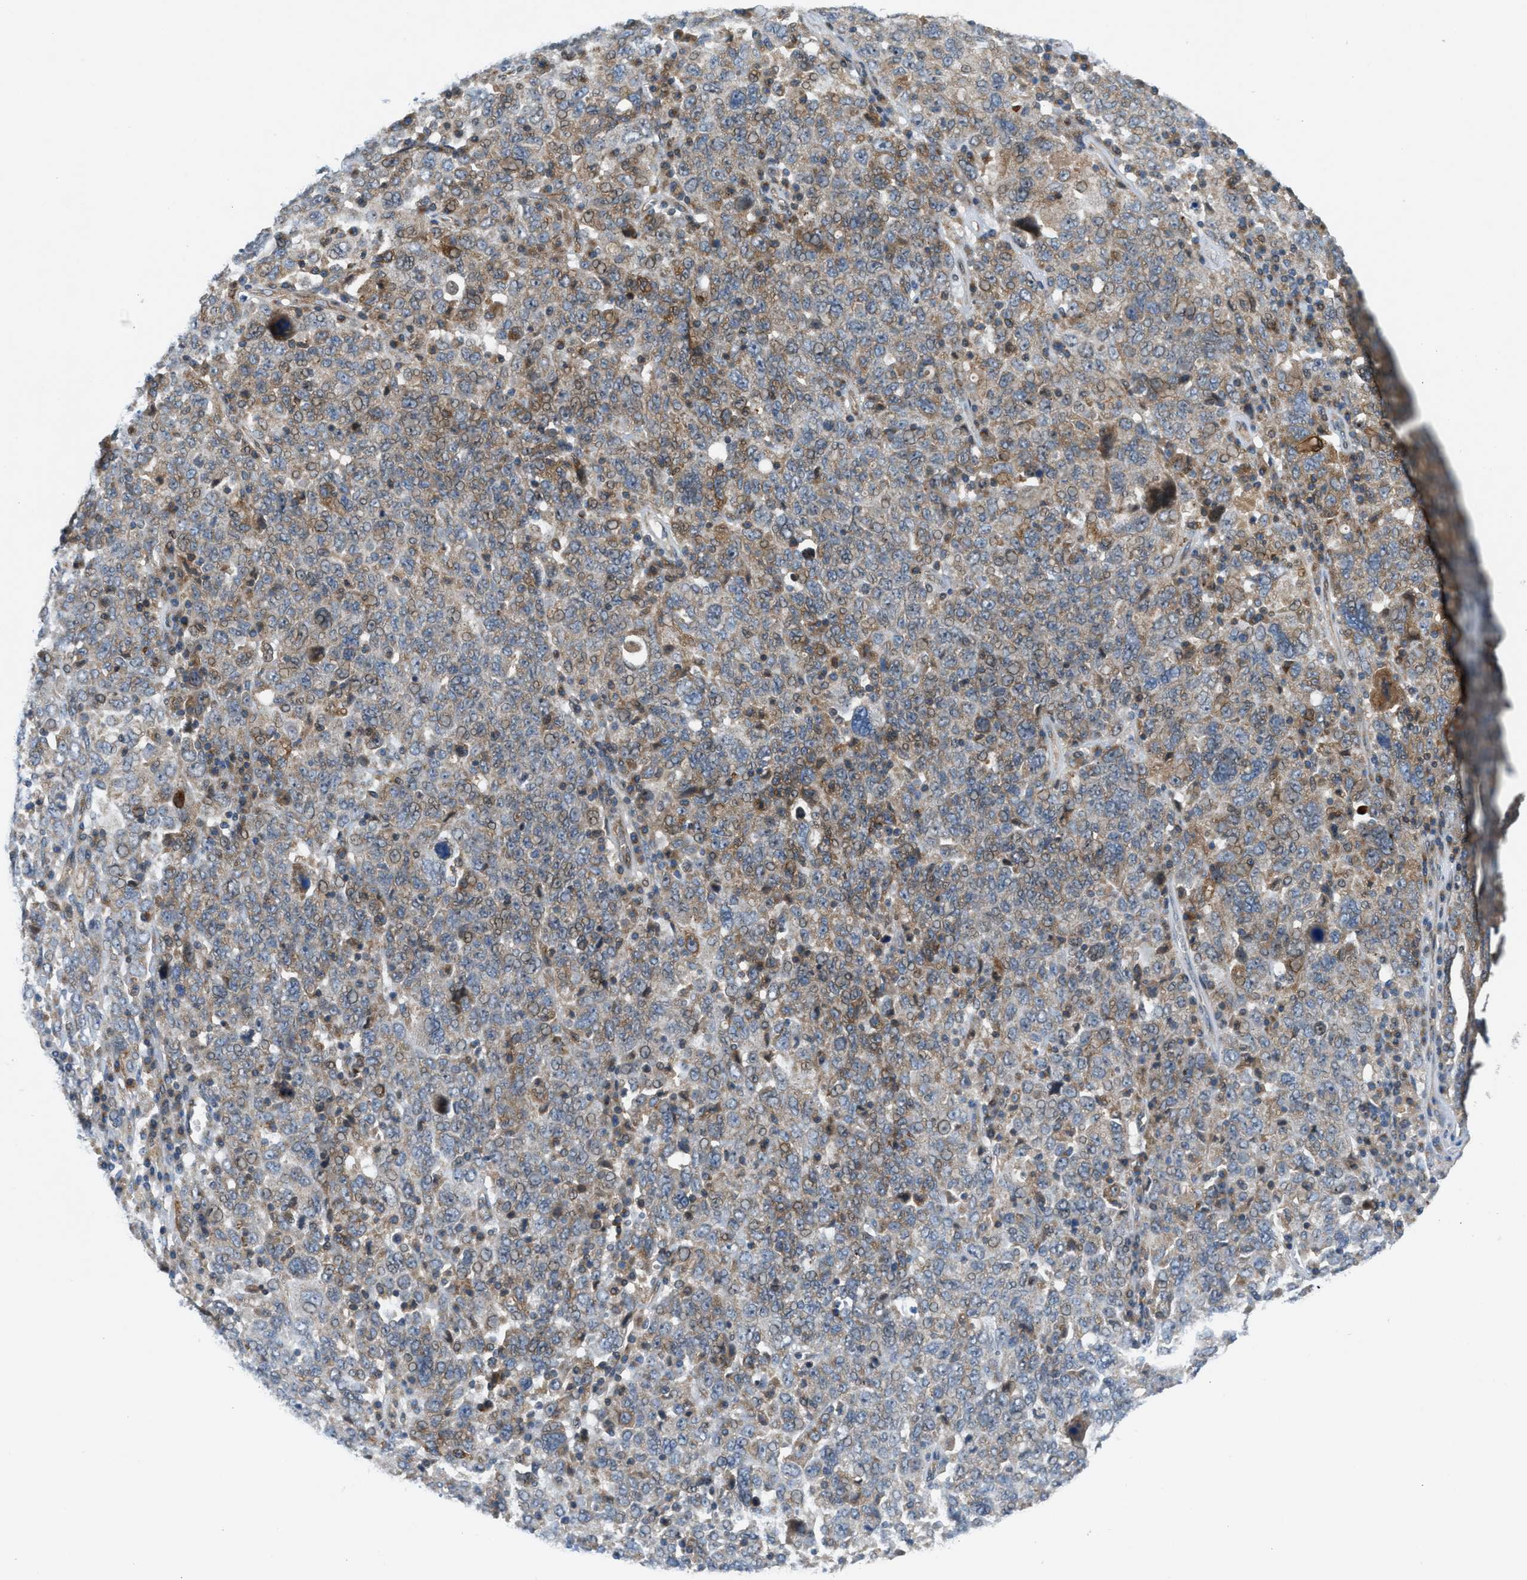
{"staining": {"intensity": "weak", "quantity": "25%-75%", "location": "cytoplasmic/membranous"}, "tissue": "ovarian cancer", "cell_type": "Tumor cells", "image_type": "cancer", "snomed": [{"axis": "morphology", "description": "Carcinoma, endometroid"}, {"axis": "topography", "description": "Ovary"}], "caption": "A brown stain labels weak cytoplasmic/membranous expression of a protein in ovarian cancer tumor cells. The staining is performed using DAB (3,3'-diaminobenzidine) brown chromogen to label protein expression. The nuclei are counter-stained blue using hematoxylin.", "gene": "CYB5D1", "patient": {"sex": "female", "age": 62}}